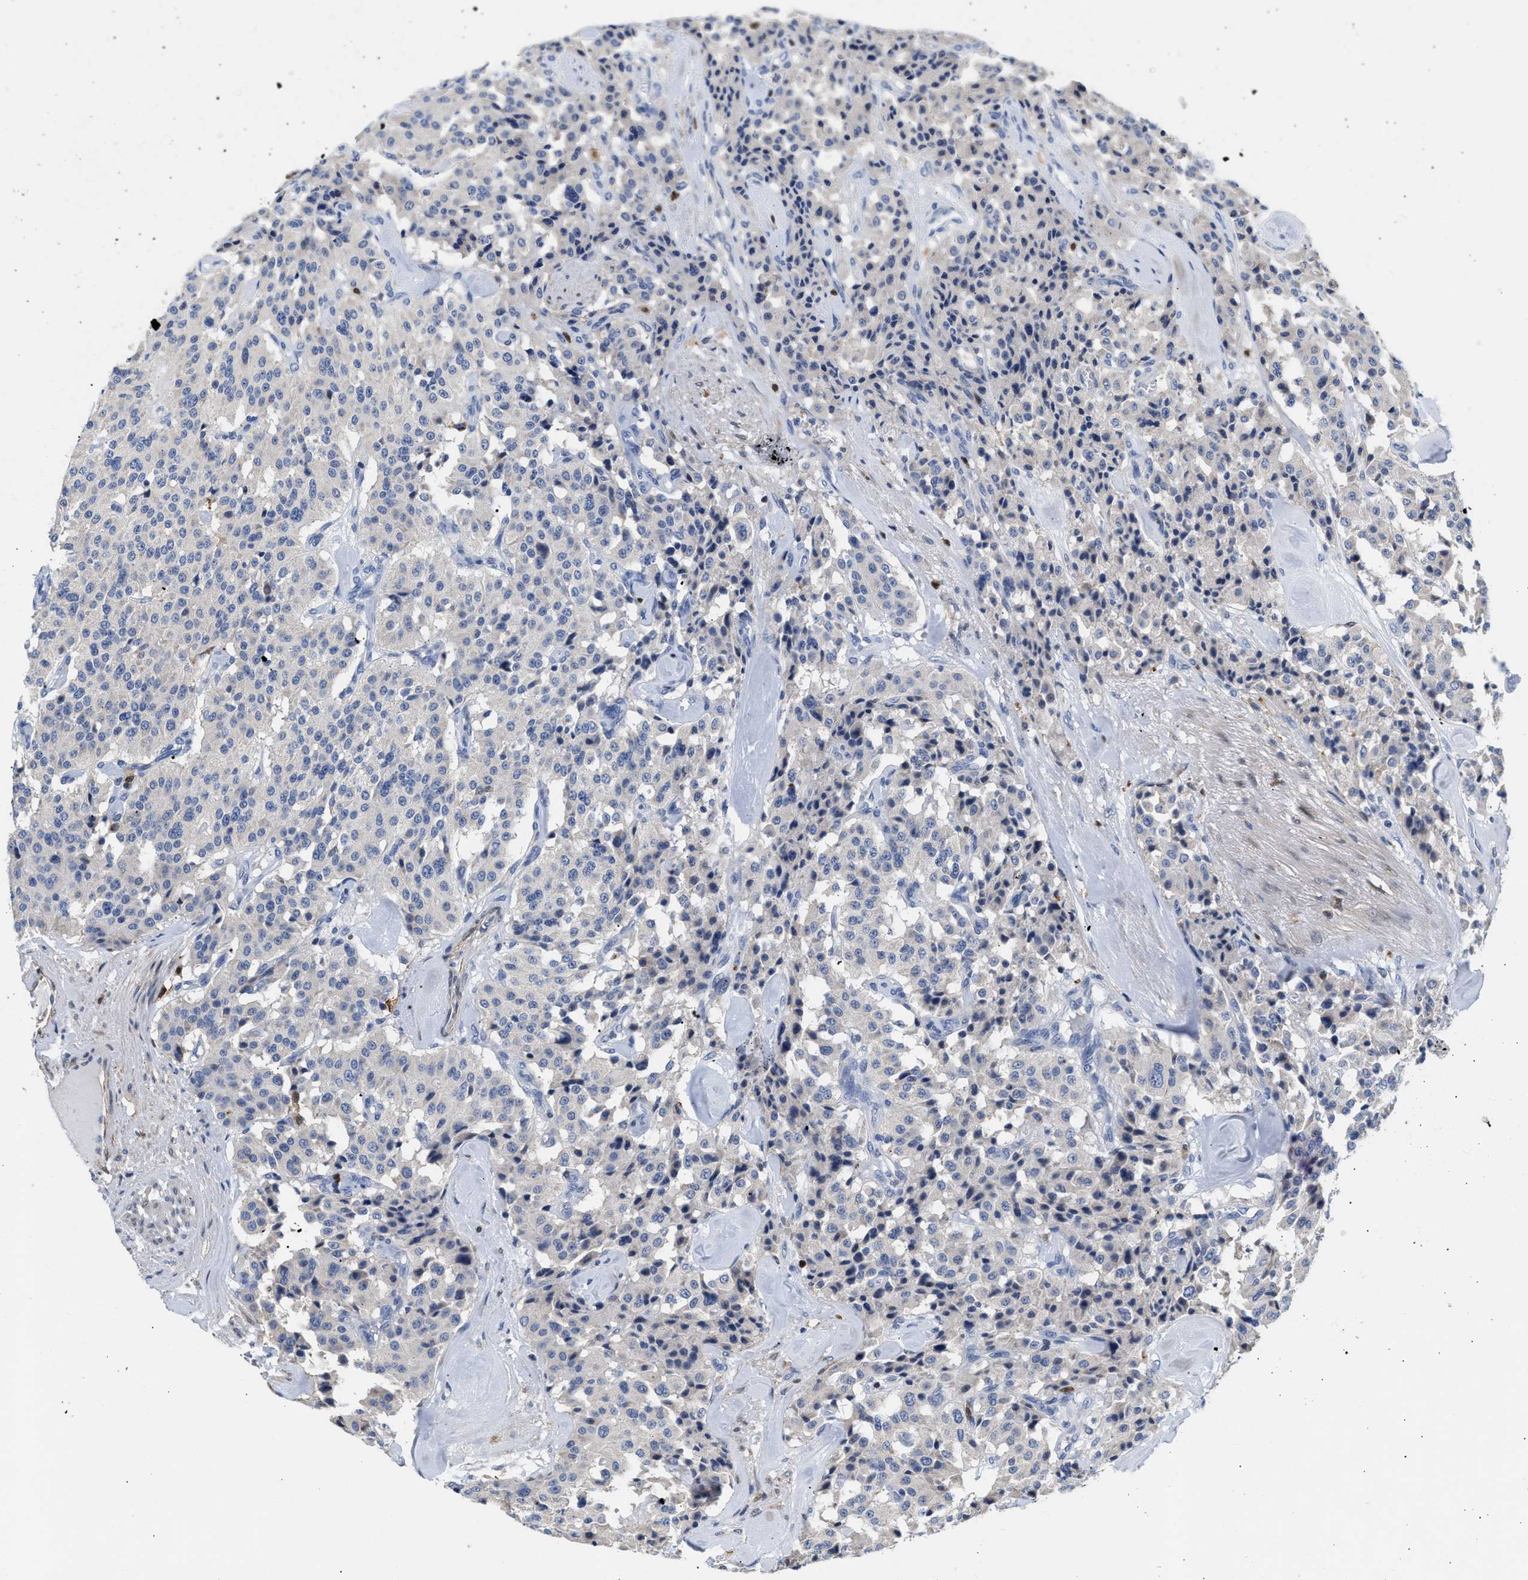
{"staining": {"intensity": "negative", "quantity": "none", "location": "none"}, "tissue": "carcinoid", "cell_type": "Tumor cells", "image_type": "cancer", "snomed": [{"axis": "morphology", "description": "Carcinoid, malignant, NOS"}, {"axis": "topography", "description": "Pancreas"}], "caption": "The immunohistochemistry (IHC) micrograph has no significant staining in tumor cells of carcinoid (malignant) tissue.", "gene": "SLIT2", "patient": {"sex": "female", "age": 54}}